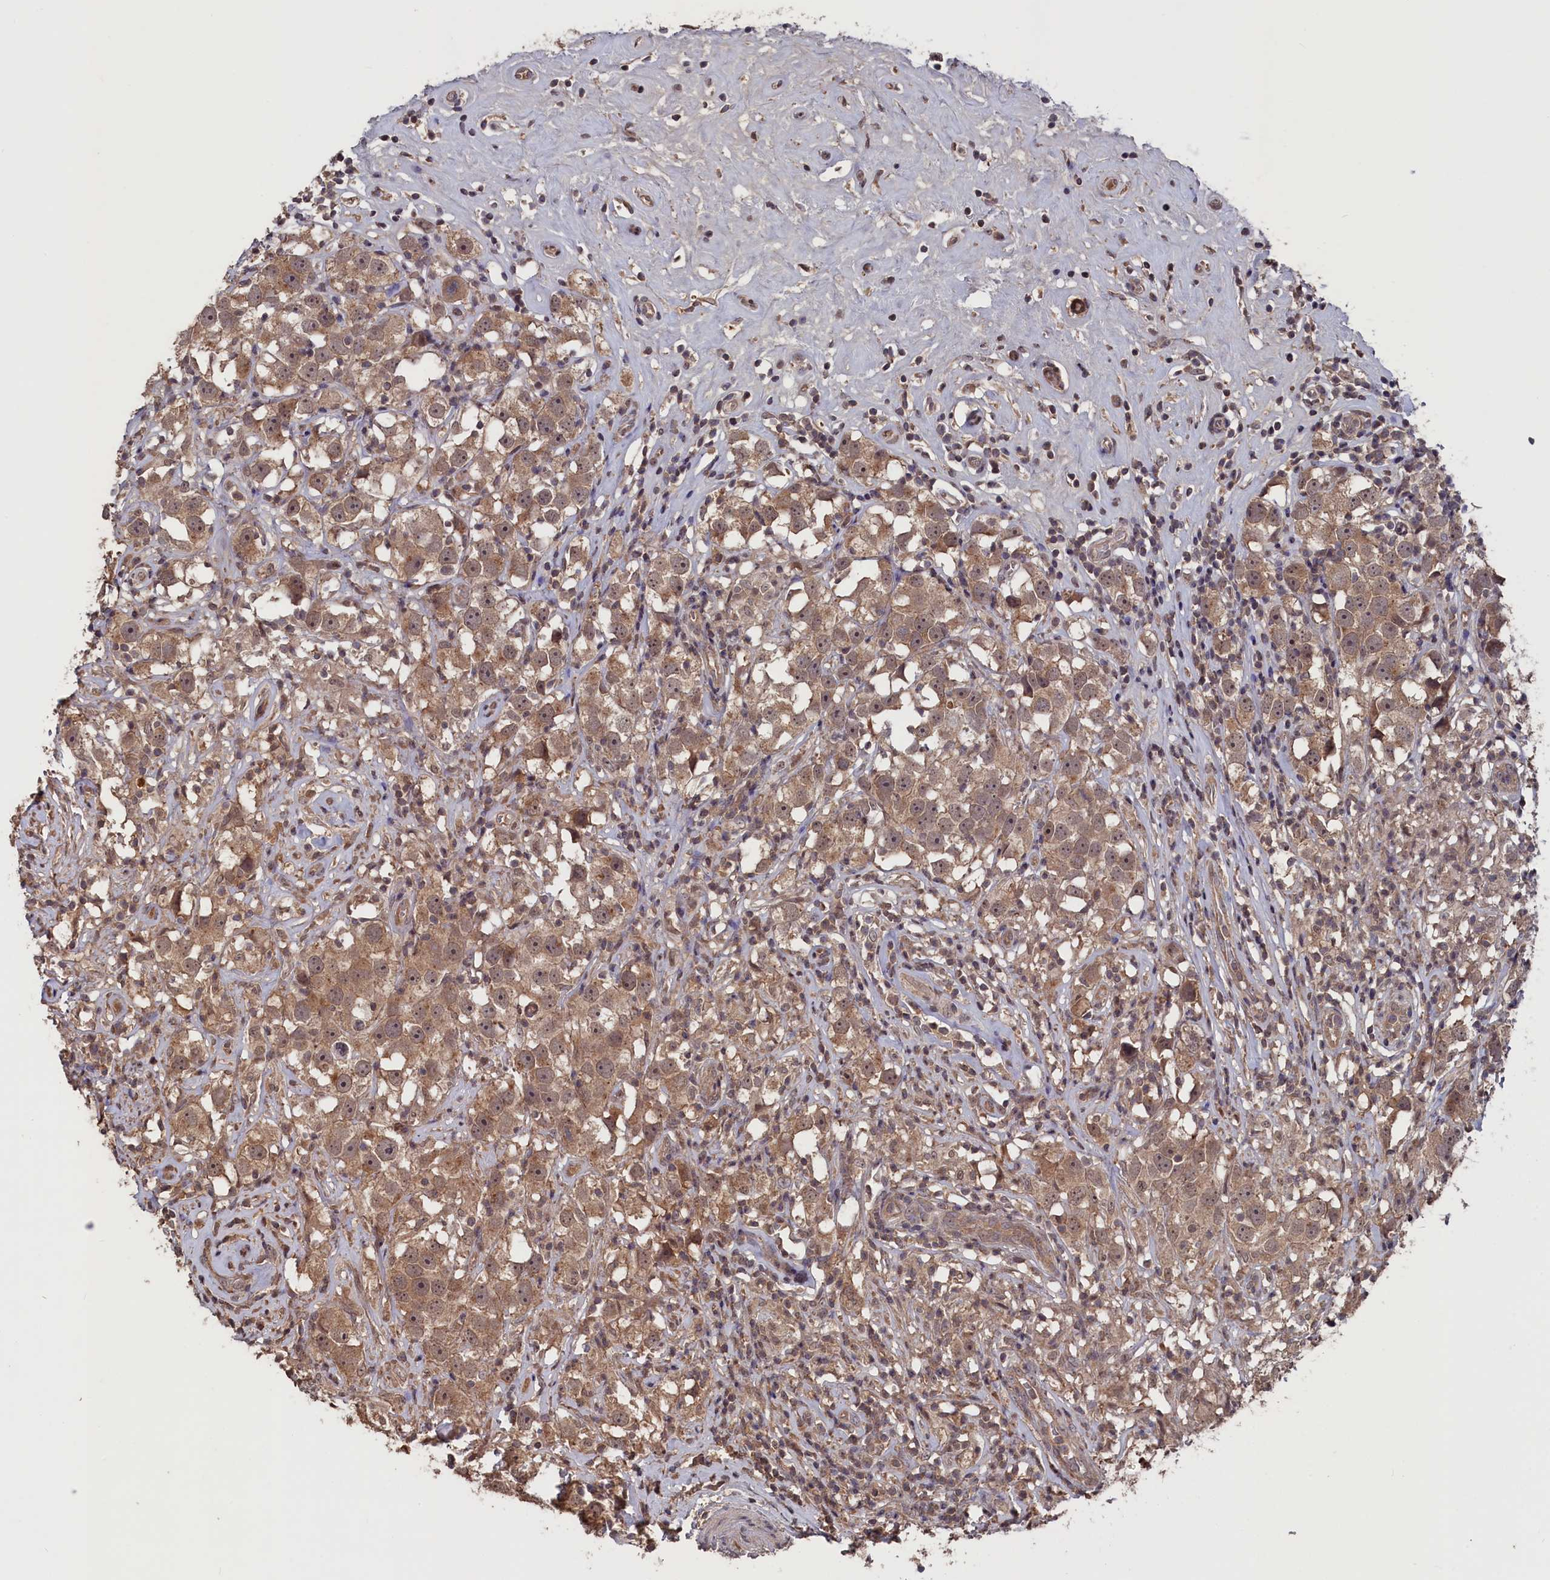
{"staining": {"intensity": "moderate", "quantity": ">75%", "location": "cytoplasmic/membranous"}, "tissue": "testis cancer", "cell_type": "Tumor cells", "image_type": "cancer", "snomed": [{"axis": "morphology", "description": "Seminoma, NOS"}, {"axis": "topography", "description": "Testis"}], "caption": "Testis cancer (seminoma) tissue displays moderate cytoplasmic/membranous positivity in about >75% of tumor cells The protein is shown in brown color, while the nuclei are stained blue.", "gene": "TMC5", "patient": {"sex": "male", "age": 49}}